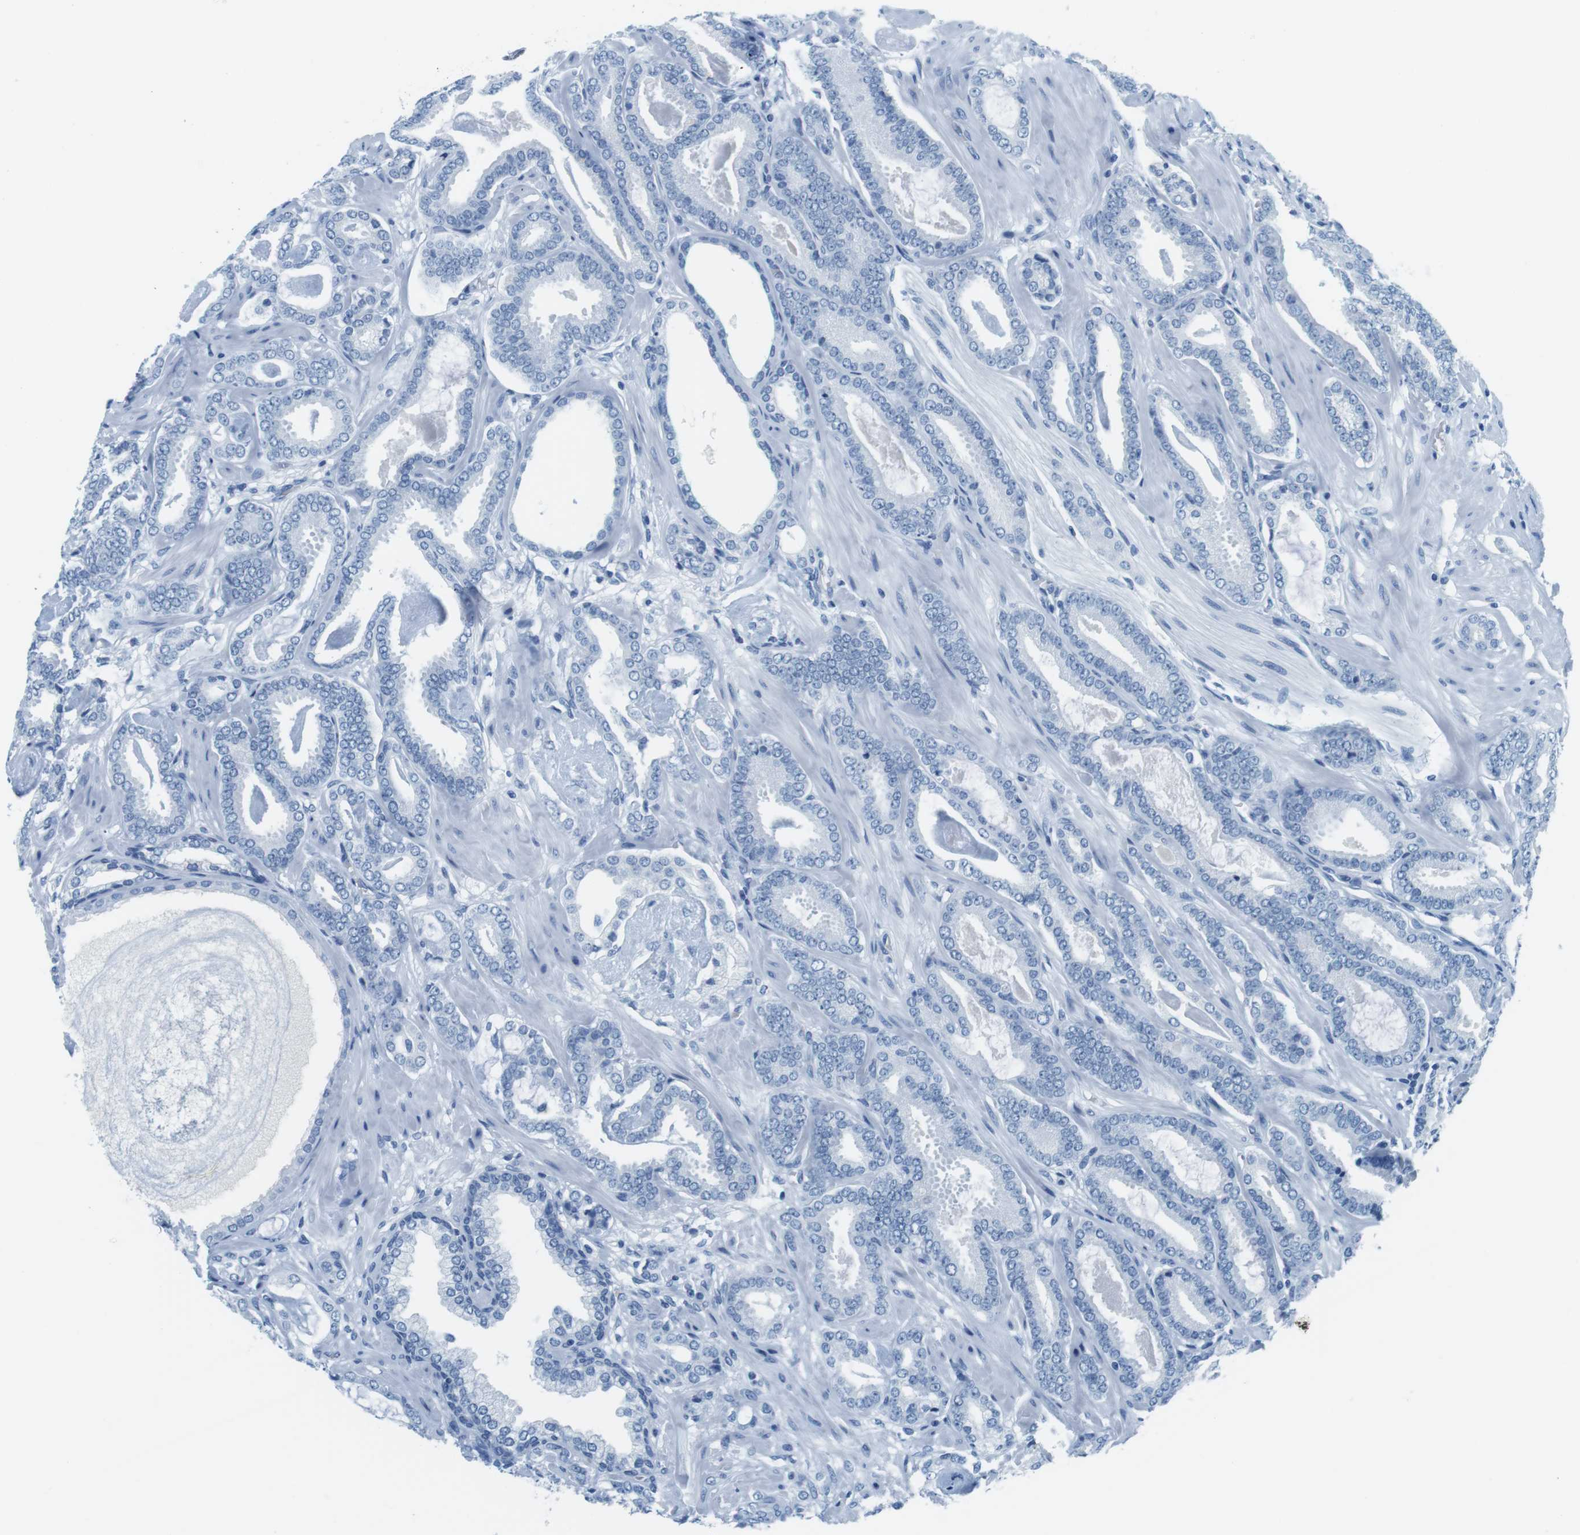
{"staining": {"intensity": "negative", "quantity": "none", "location": "none"}, "tissue": "prostate cancer", "cell_type": "Tumor cells", "image_type": "cancer", "snomed": [{"axis": "morphology", "description": "Adenocarcinoma, Low grade"}, {"axis": "topography", "description": "Prostate"}], "caption": "Tumor cells show no significant protein positivity in prostate cancer (adenocarcinoma (low-grade)).", "gene": "CYP2C9", "patient": {"sex": "male", "age": 53}}